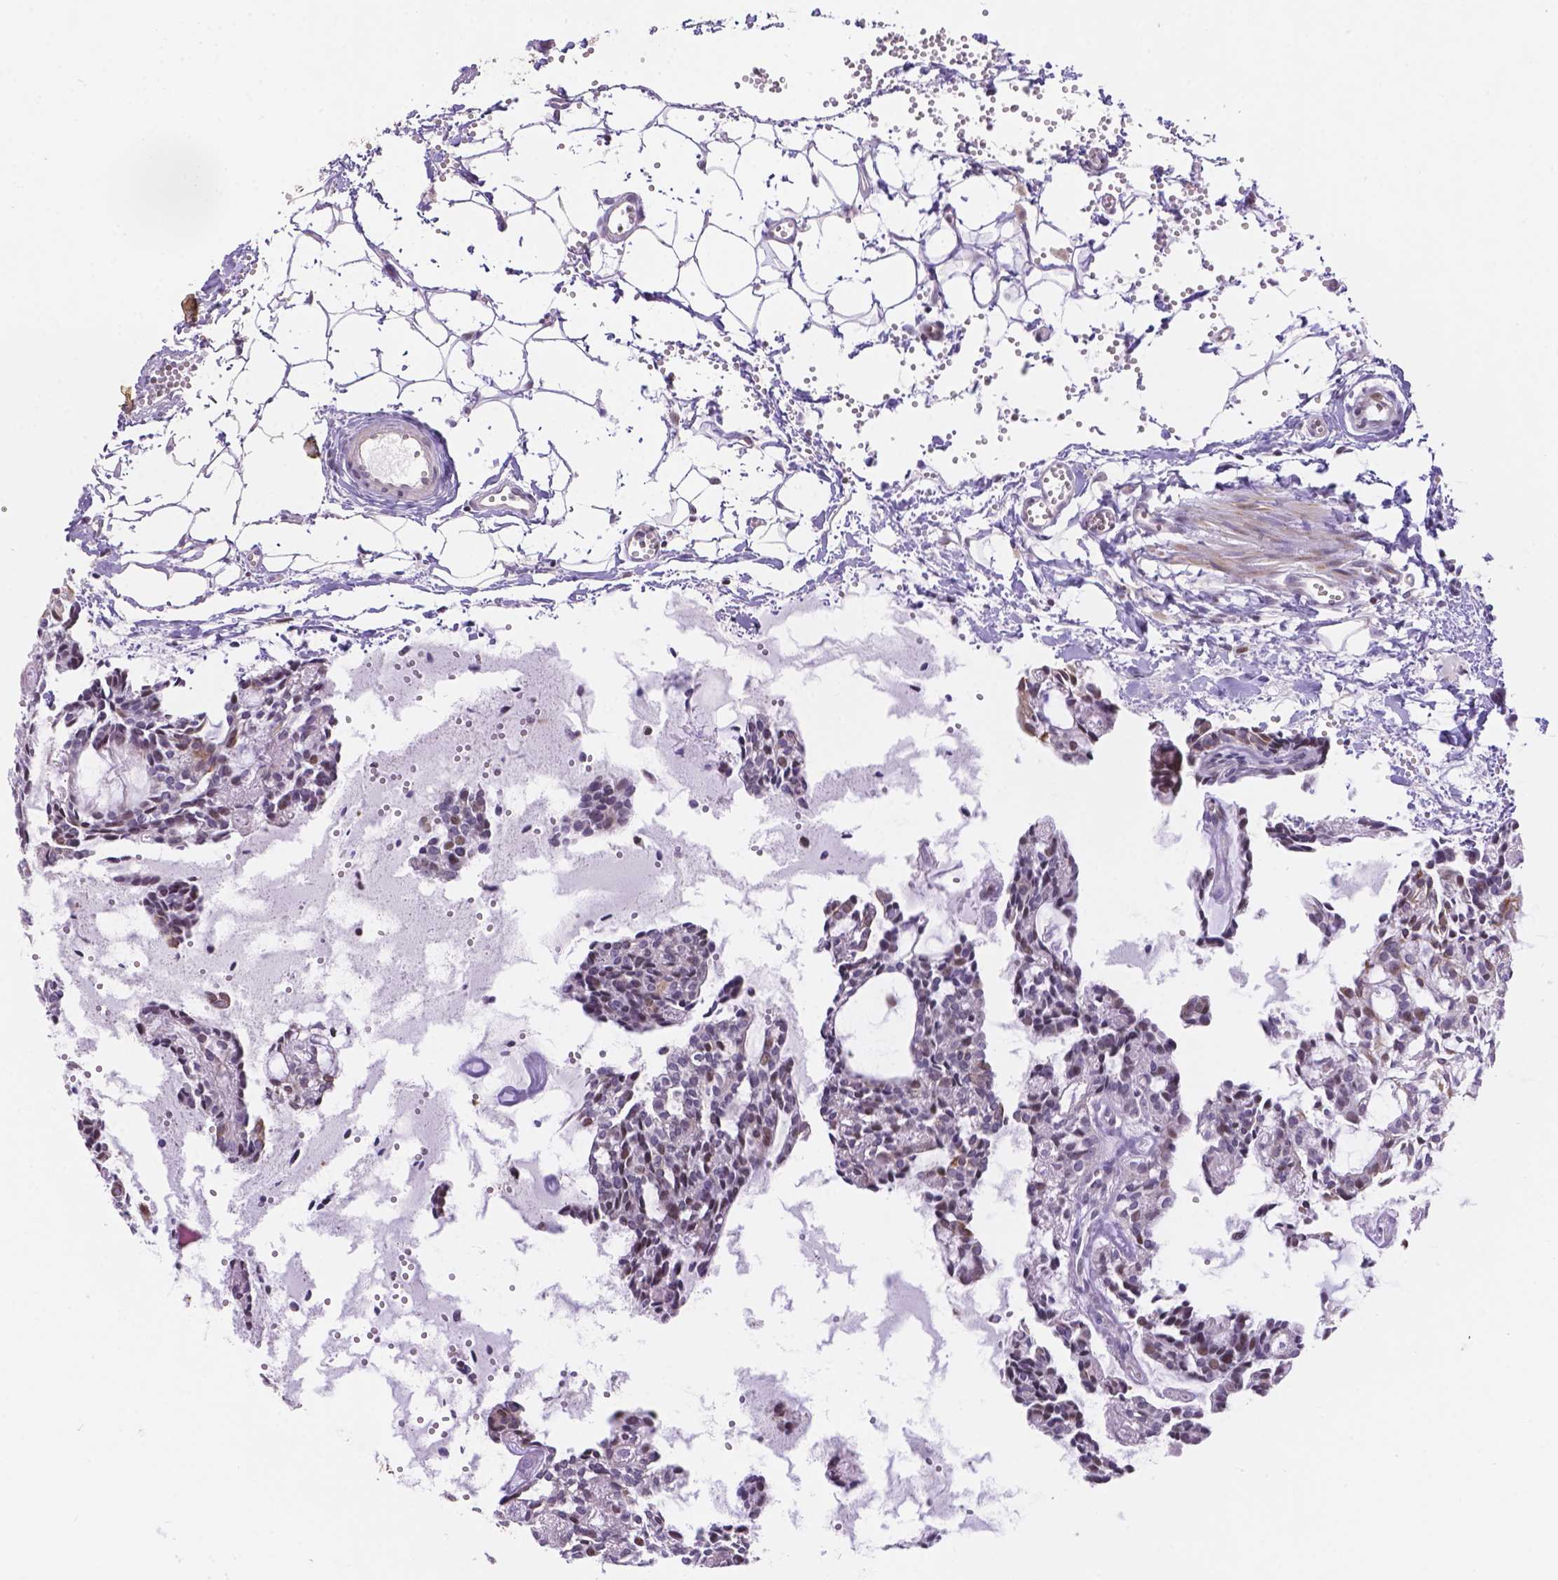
{"staining": {"intensity": "moderate", "quantity": "<25%", "location": "cytoplasmic/membranous"}, "tissue": "head and neck cancer", "cell_type": "Tumor cells", "image_type": "cancer", "snomed": [{"axis": "morphology", "description": "Adenocarcinoma, NOS"}, {"axis": "topography", "description": "Head-Neck"}], "caption": "IHC staining of adenocarcinoma (head and neck), which shows low levels of moderate cytoplasmic/membranous staining in about <25% of tumor cells indicating moderate cytoplasmic/membranous protein expression. The staining was performed using DAB (brown) for protein detection and nuclei were counterstained in hematoxylin (blue).", "gene": "DMWD", "patient": {"sex": "female", "age": 62}}